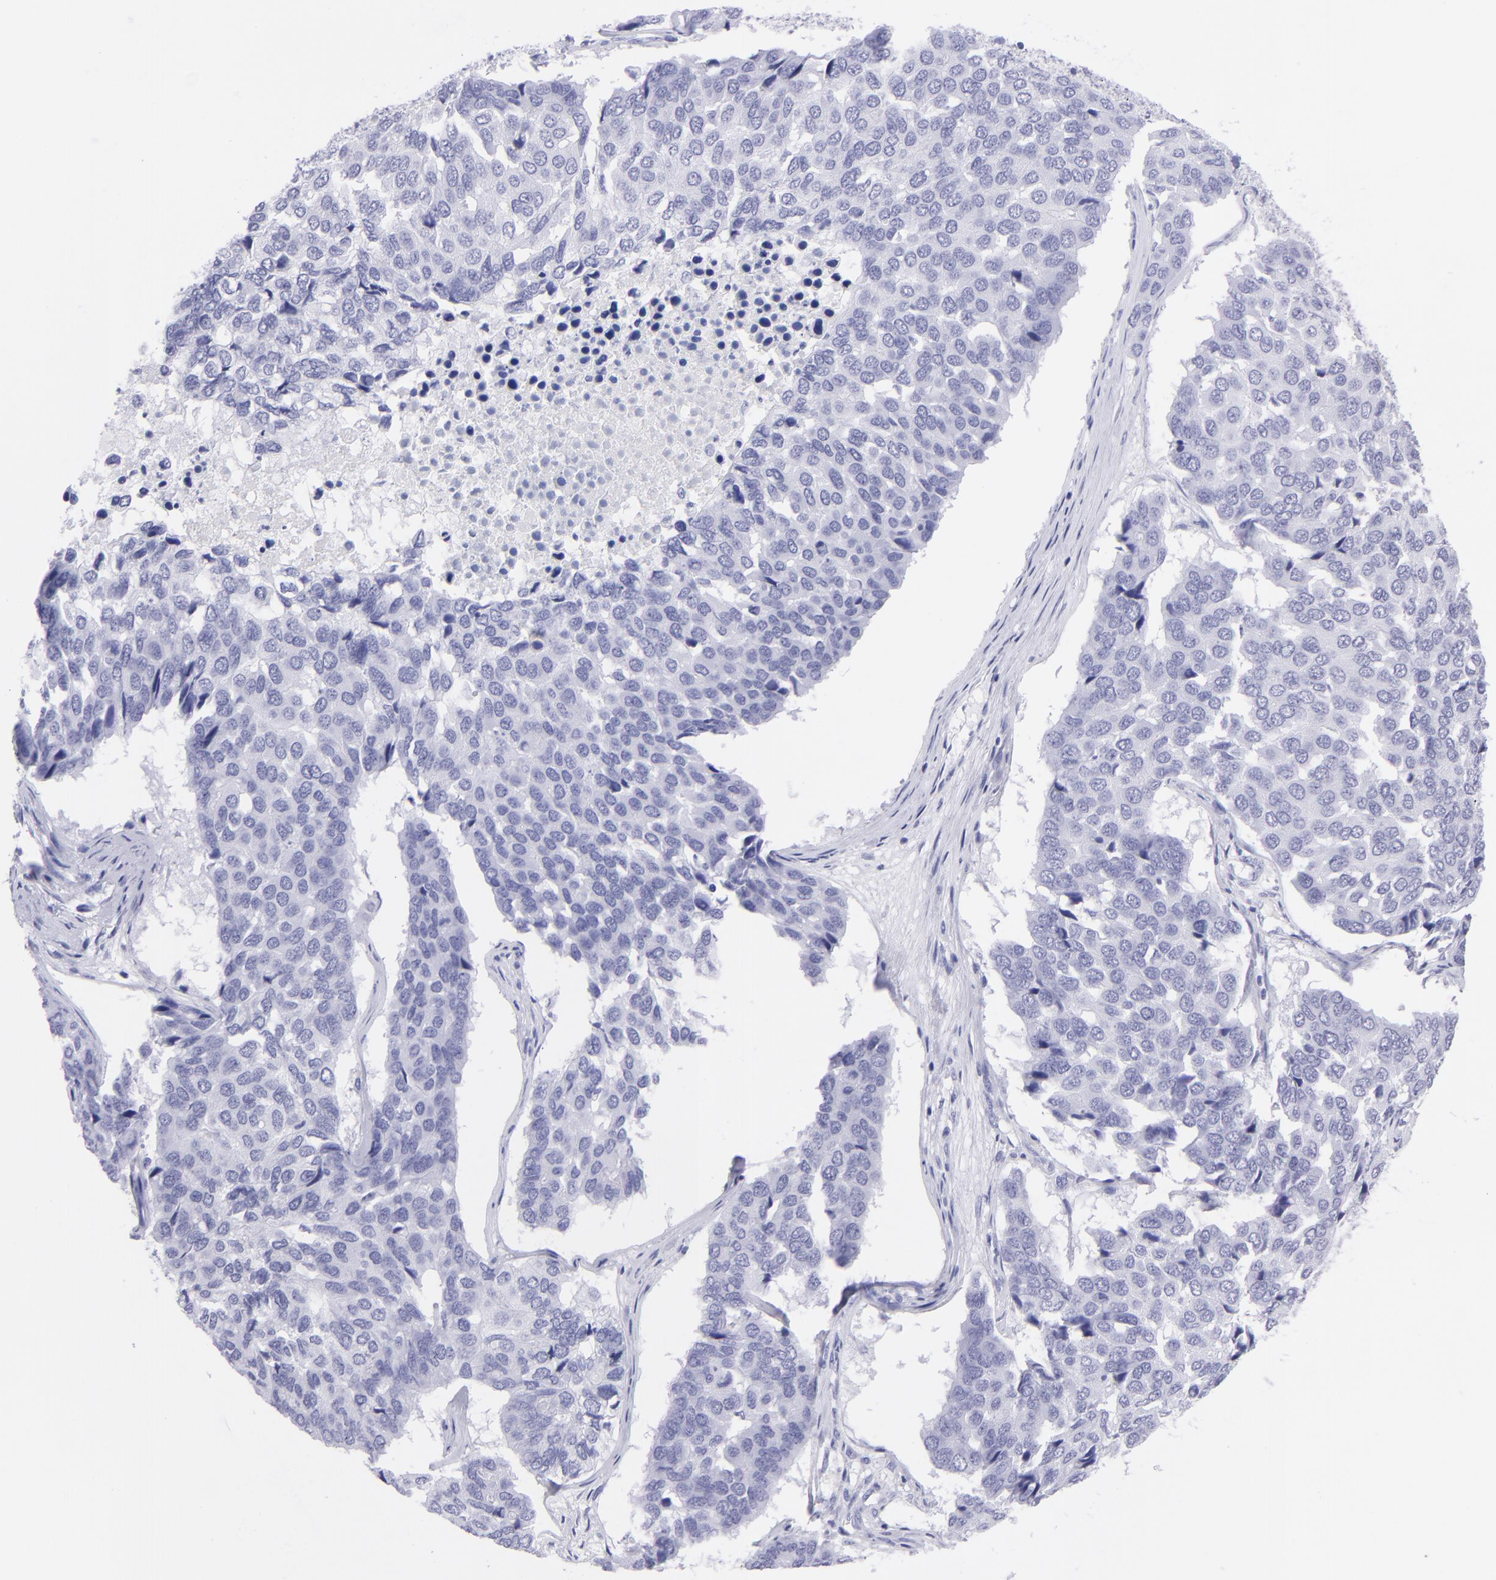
{"staining": {"intensity": "negative", "quantity": "none", "location": "none"}, "tissue": "pancreatic cancer", "cell_type": "Tumor cells", "image_type": "cancer", "snomed": [{"axis": "morphology", "description": "Adenocarcinoma, NOS"}, {"axis": "topography", "description": "Pancreas"}], "caption": "Protein analysis of pancreatic cancer (adenocarcinoma) exhibits no significant positivity in tumor cells.", "gene": "PIP", "patient": {"sex": "male", "age": 50}}